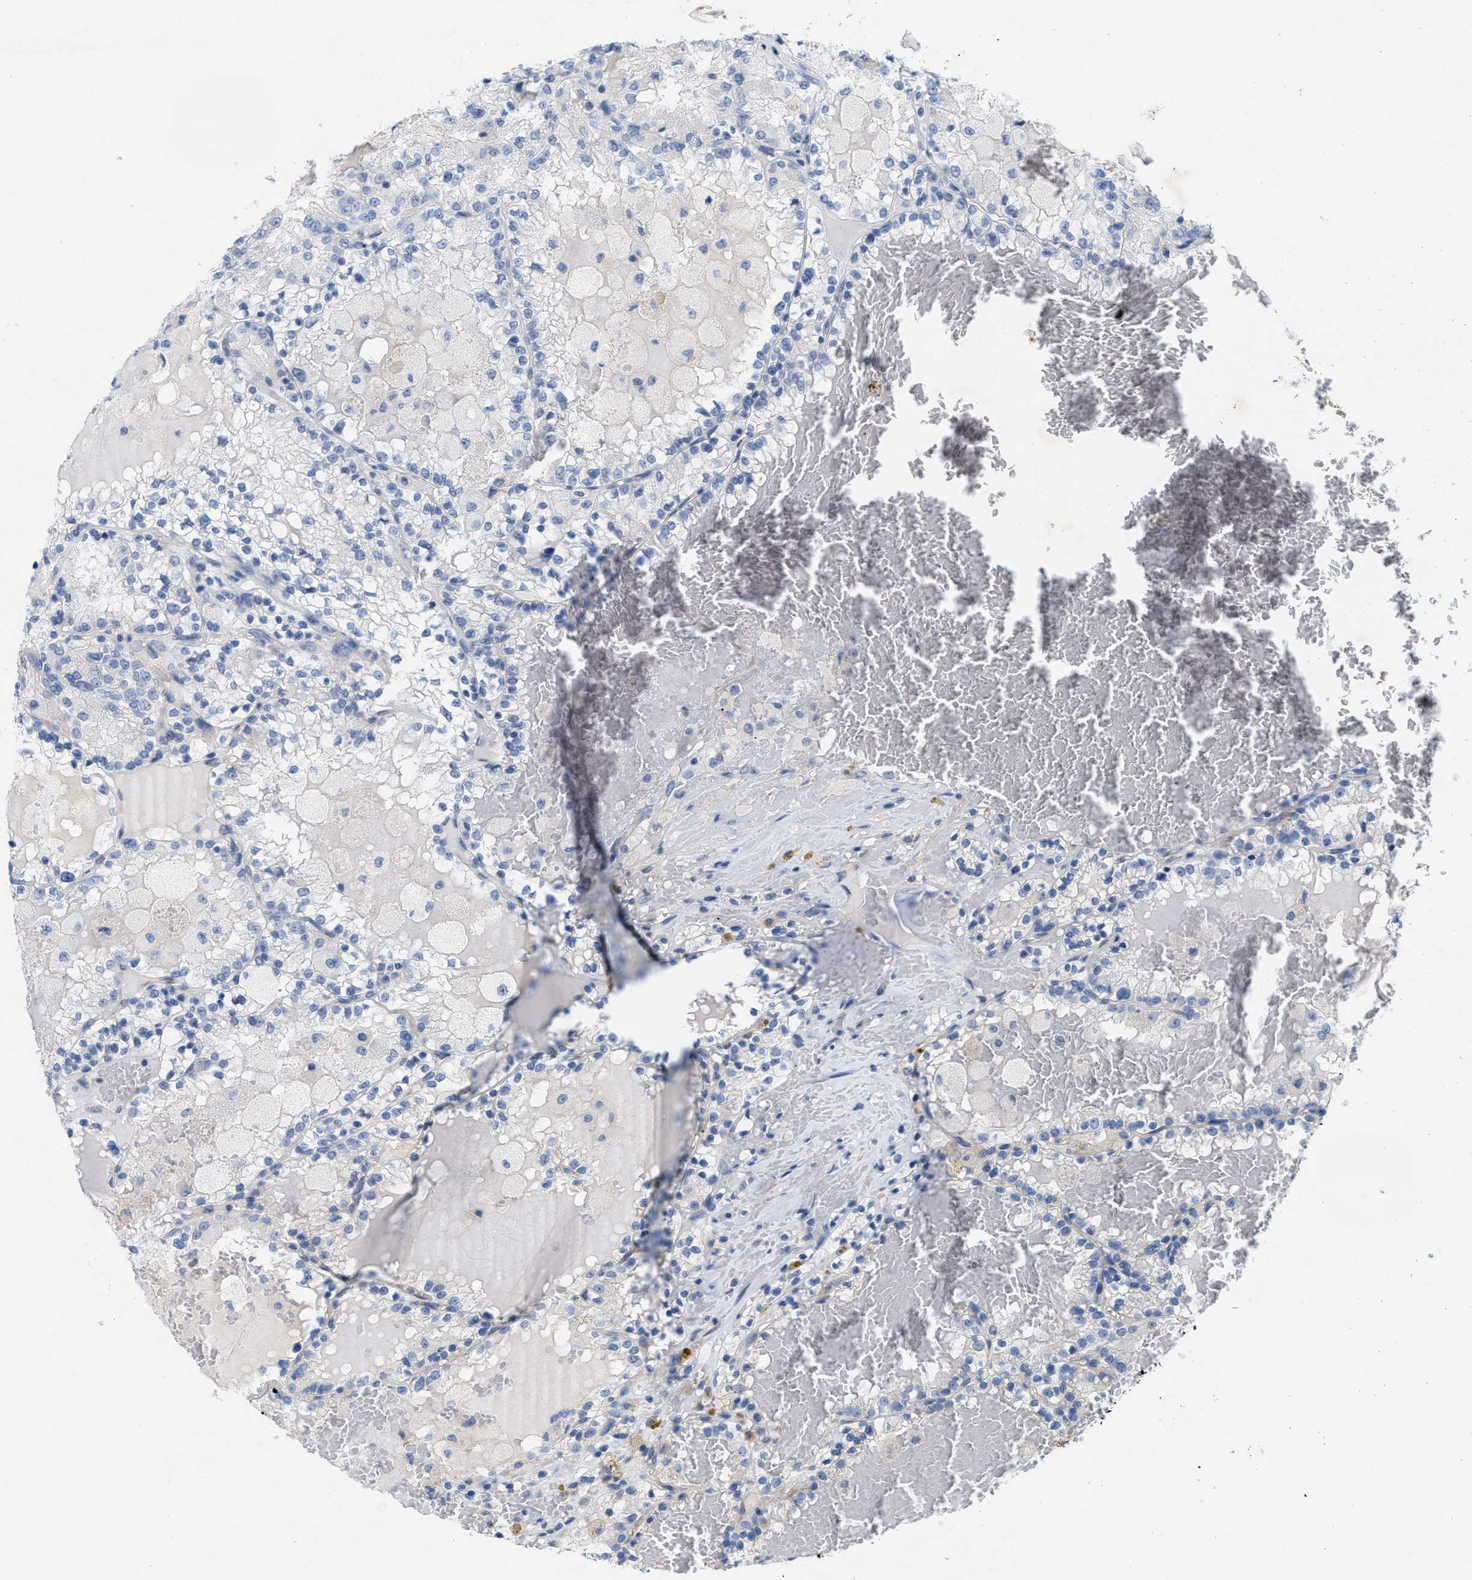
{"staining": {"intensity": "negative", "quantity": "none", "location": "none"}, "tissue": "renal cancer", "cell_type": "Tumor cells", "image_type": "cancer", "snomed": [{"axis": "morphology", "description": "Adenocarcinoma, NOS"}, {"axis": "topography", "description": "Kidney"}], "caption": "An immunohistochemistry photomicrograph of renal cancer is shown. There is no staining in tumor cells of renal cancer.", "gene": "CPA2", "patient": {"sex": "female", "age": 56}}